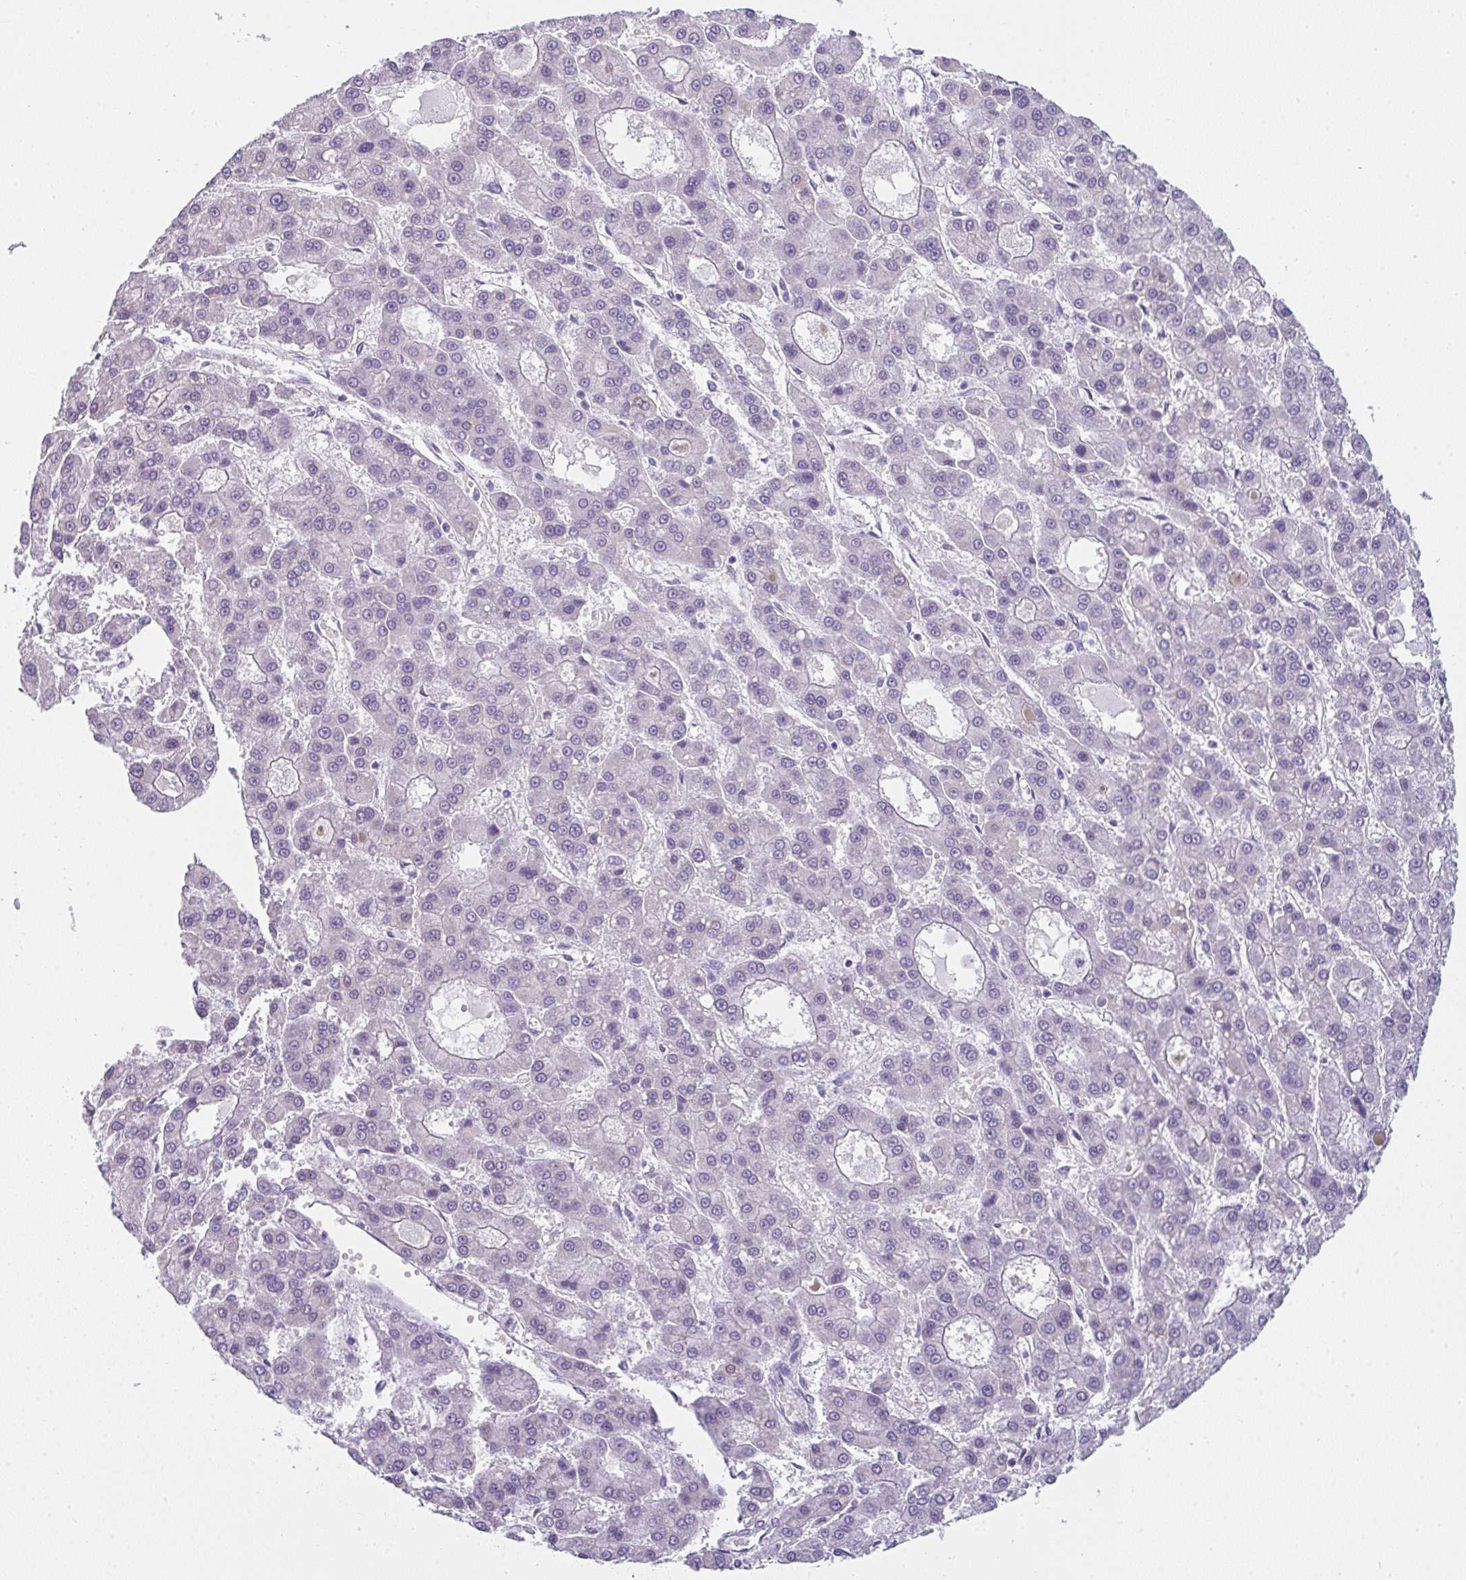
{"staining": {"intensity": "negative", "quantity": "none", "location": "none"}, "tissue": "liver cancer", "cell_type": "Tumor cells", "image_type": "cancer", "snomed": [{"axis": "morphology", "description": "Carcinoma, Hepatocellular, NOS"}, {"axis": "topography", "description": "Liver"}], "caption": "Immunohistochemistry (IHC) histopathology image of neoplastic tissue: human hepatocellular carcinoma (liver) stained with DAB (3,3'-diaminobenzidine) shows no significant protein staining in tumor cells.", "gene": "LPAR4", "patient": {"sex": "male", "age": 70}}